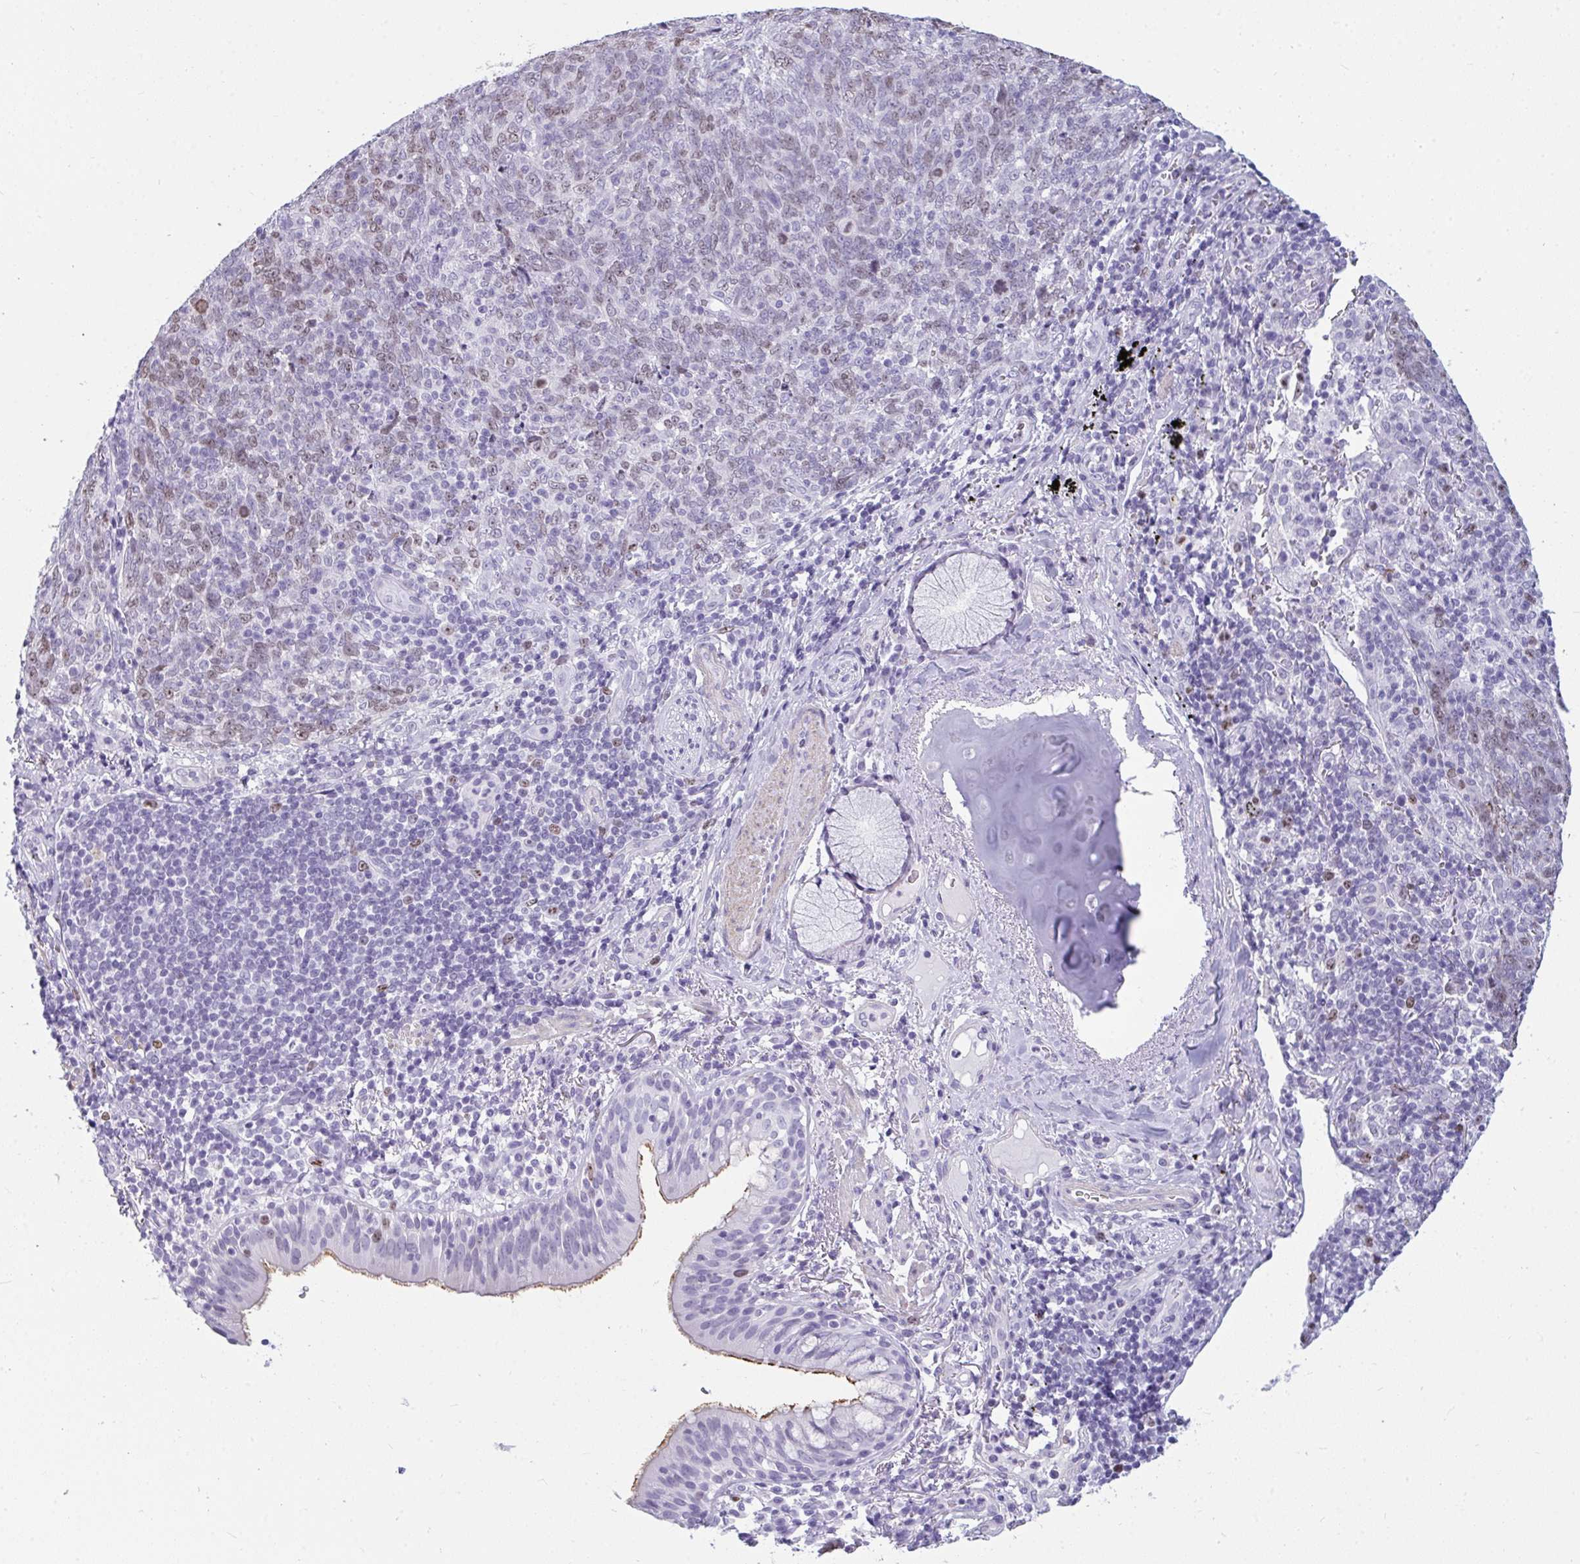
{"staining": {"intensity": "moderate", "quantity": ">75%", "location": "nuclear"}, "tissue": "lung cancer", "cell_type": "Tumor cells", "image_type": "cancer", "snomed": [{"axis": "morphology", "description": "Squamous cell carcinoma, NOS"}, {"axis": "topography", "description": "Lung"}], "caption": "The immunohistochemical stain labels moderate nuclear positivity in tumor cells of lung cancer tissue. The staining is performed using DAB (3,3'-diaminobenzidine) brown chromogen to label protein expression. The nuclei are counter-stained blue using hematoxylin.", "gene": "SUZ12", "patient": {"sex": "female", "age": 72}}